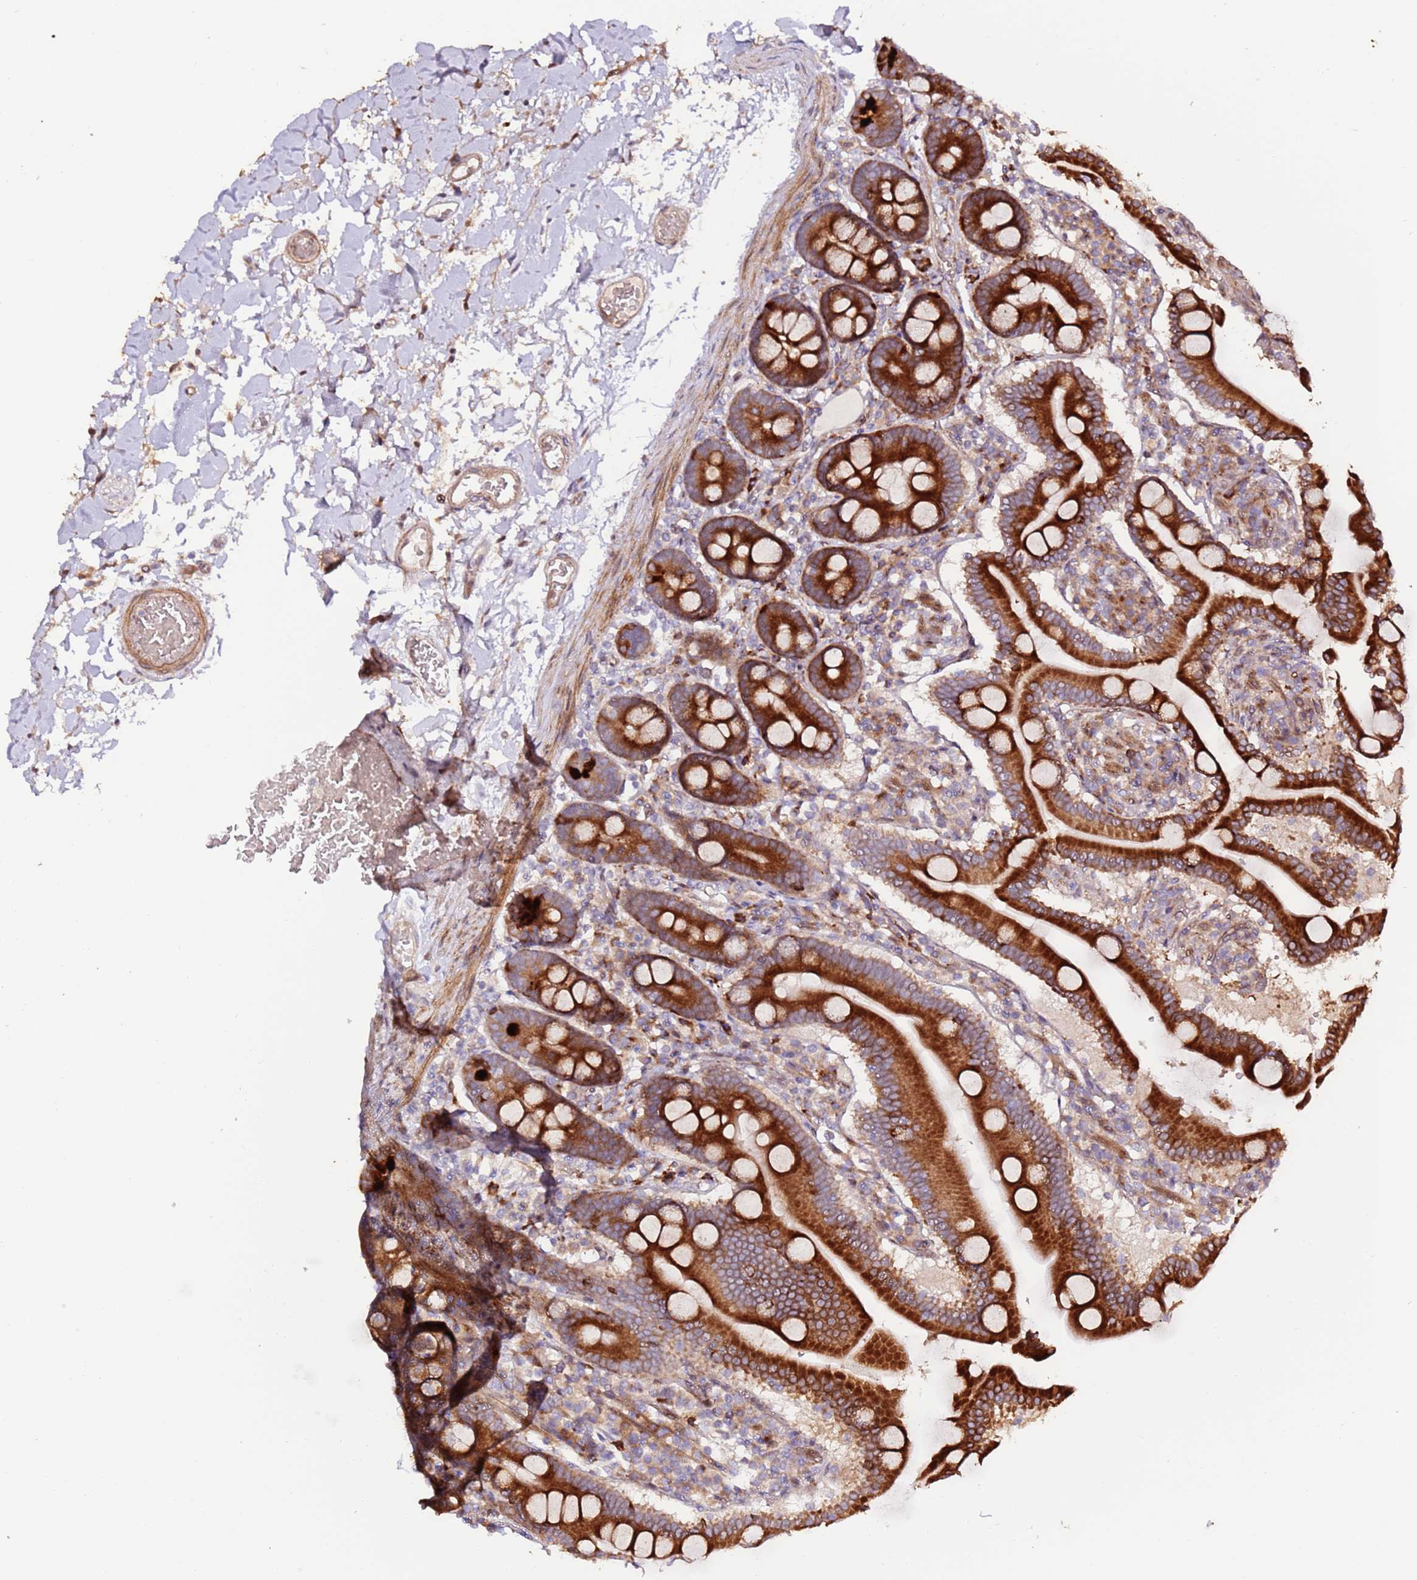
{"staining": {"intensity": "strong", "quantity": ">75%", "location": "cytoplasmic/membranous"}, "tissue": "duodenum", "cell_type": "Glandular cells", "image_type": "normal", "snomed": [{"axis": "morphology", "description": "Normal tissue, NOS"}, {"axis": "topography", "description": "Duodenum"}], "caption": "Human duodenum stained with a brown dye shows strong cytoplasmic/membranous positive positivity in about >75% of glandular cells.", "gene": "HSD17B7", "patient": {"sex": "male", "age": 55}}